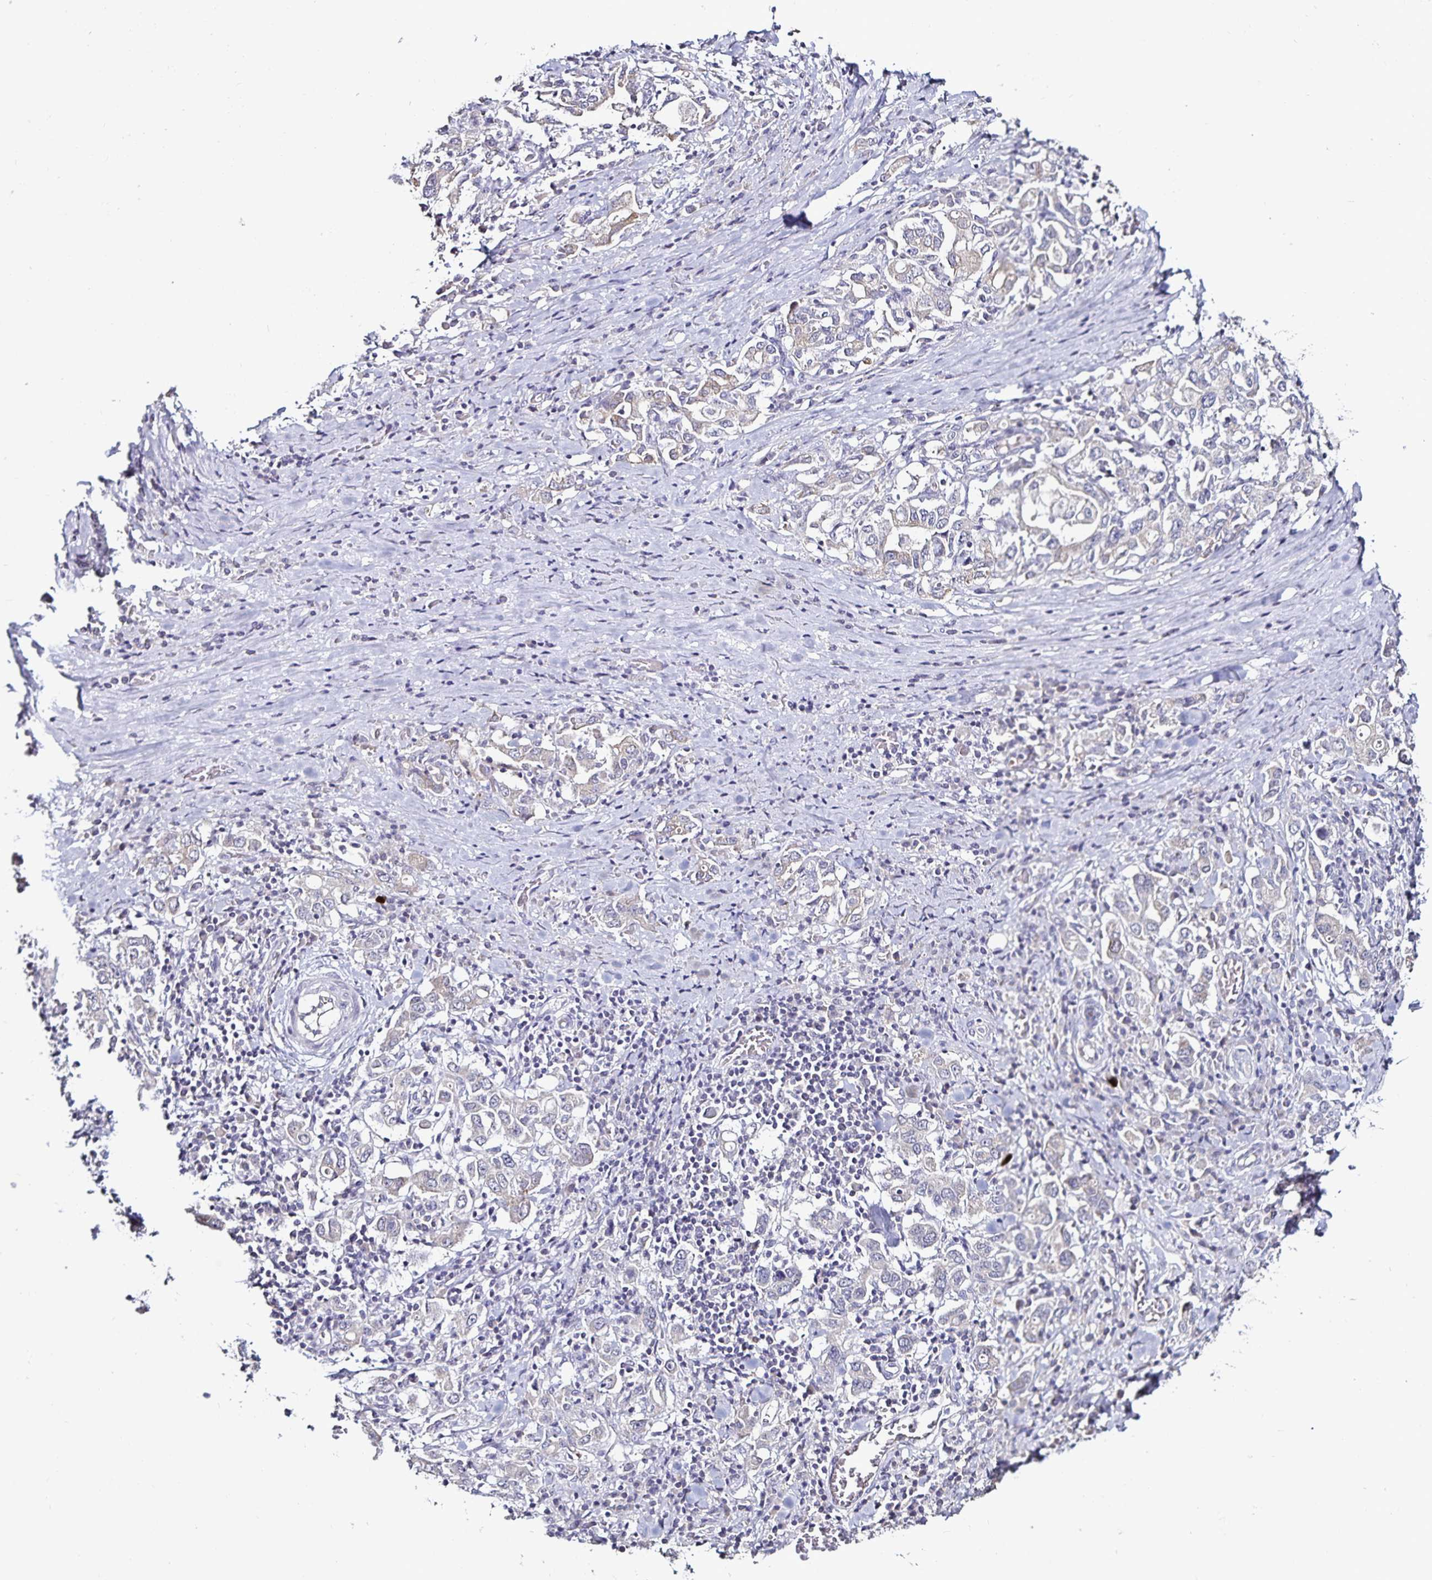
{"staining": {"intensity": "negative", "quantity": "none", "location": "none"}, "tissue": "stomach cancer", "cell_type": "Tumor cells", "image_type": "cancer", "snomed": [{"axis": "morphology", "description": "Adenocarcinoma, NOS"}, {"axis": "topography", "description": "Stomach, upper"}, {"axis": "topography", "description": "Stomach"}], "caption": "An image of human stomach adenocarcinoma is negative for staining in tumor cells.", "gene": "ACSL5", "patient": {"sex": "male", "age": 62}}